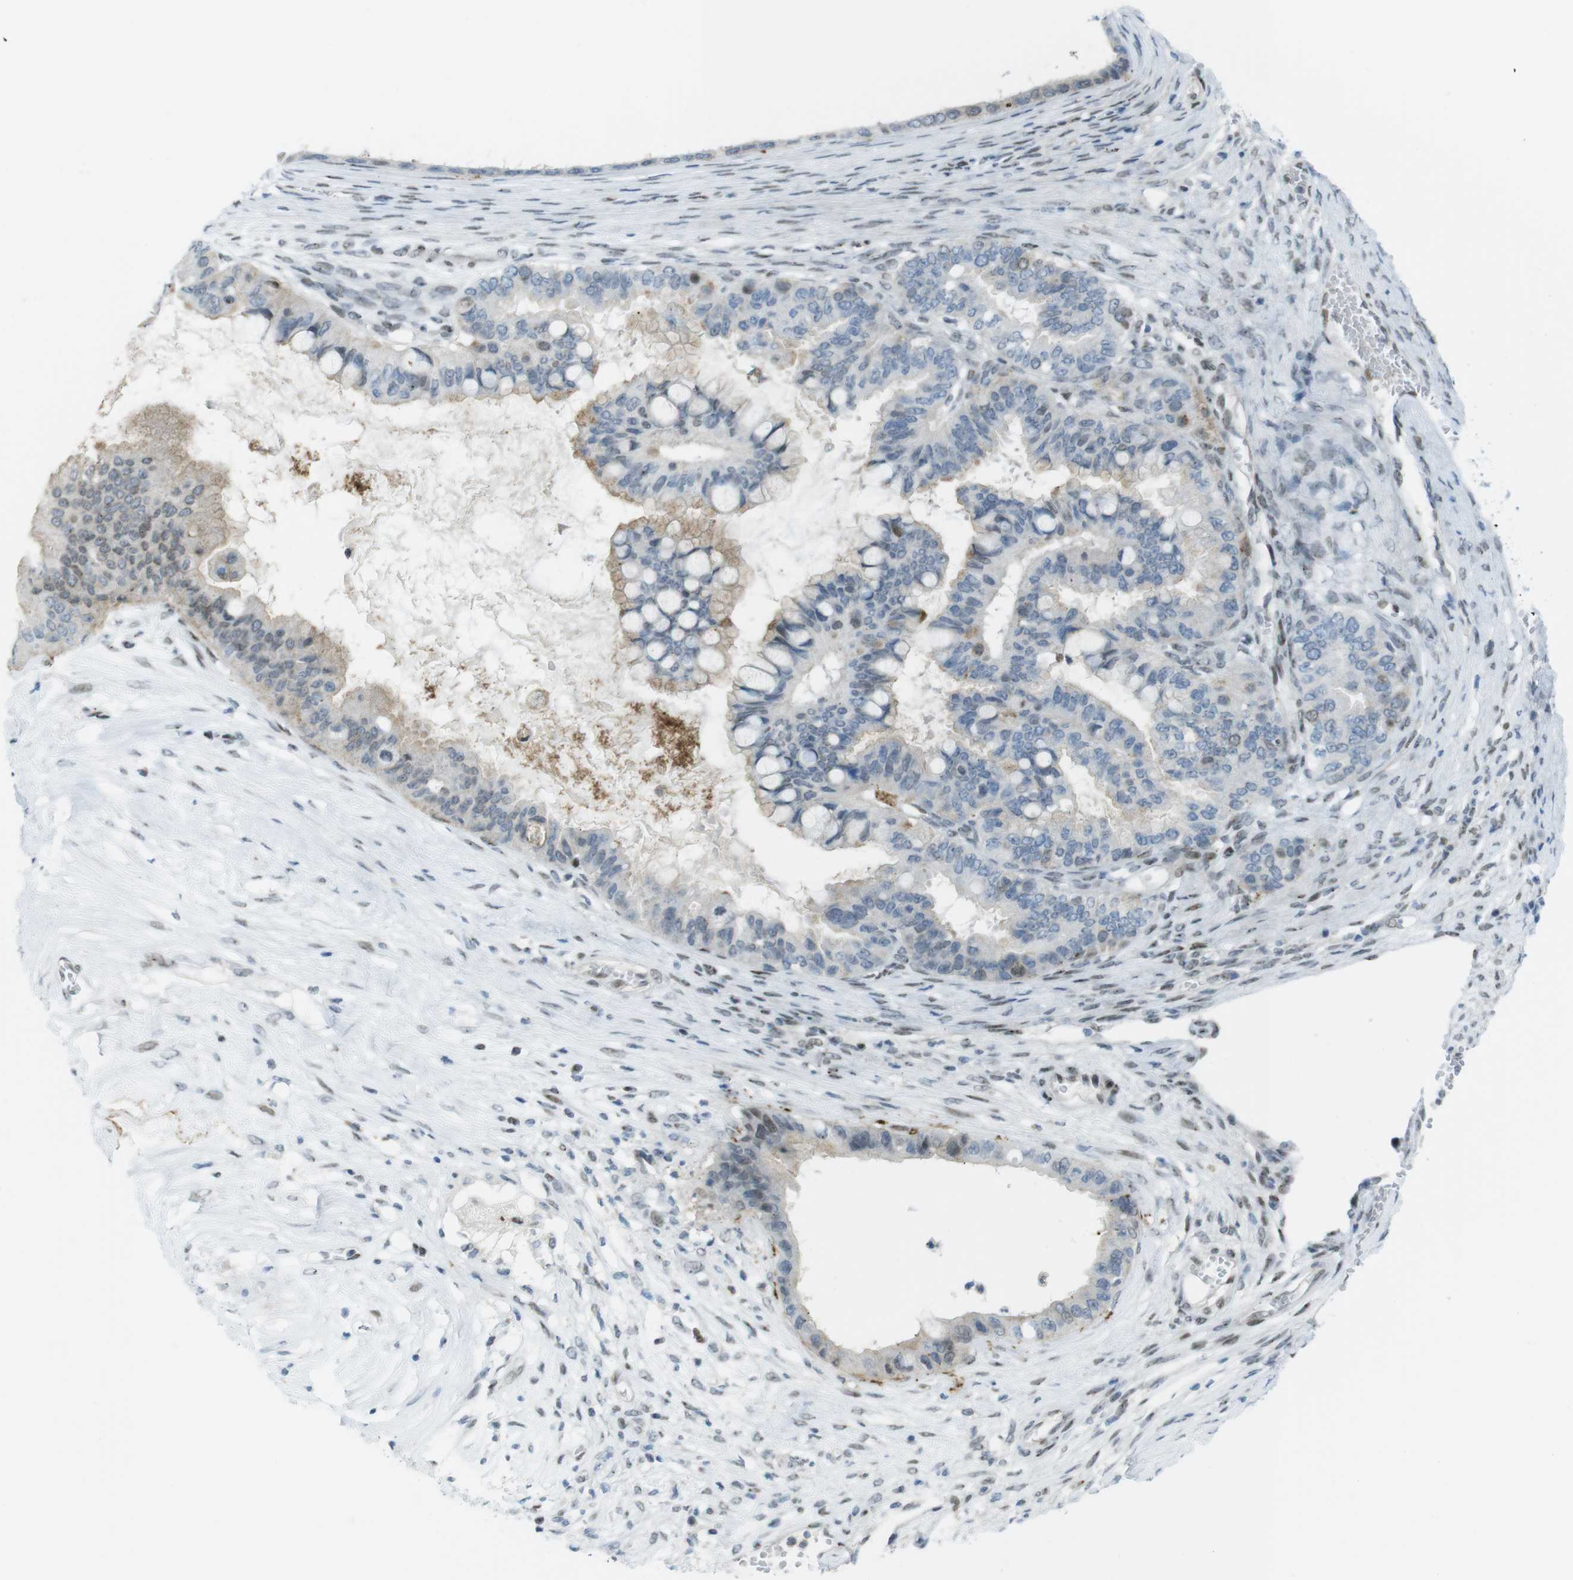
{"staining": {"intensity": "weak", "quantity": "<25%", "location": "cytoplasmic/membranous,nuclear"}, "tissue": "ovarian cancer", "cell_type": "Tumor cells", "image_type": "cancer", "snomed": [{"axis": "morphology", "description": "Cystadenocarcinoma, mucinous, NOS"}, {"axis": "topography", "description": "Ovary"}], "caption": "High magnification brightfield microscopy of ovarian cancer (mucinous cystadenocarcinoma) stained with DAB (brown) and counterstained with hematoxylin (blue): tumor cells show no significant positivity.", "gene": "UBB", "patient": {"sex": "female", "age": 80}}